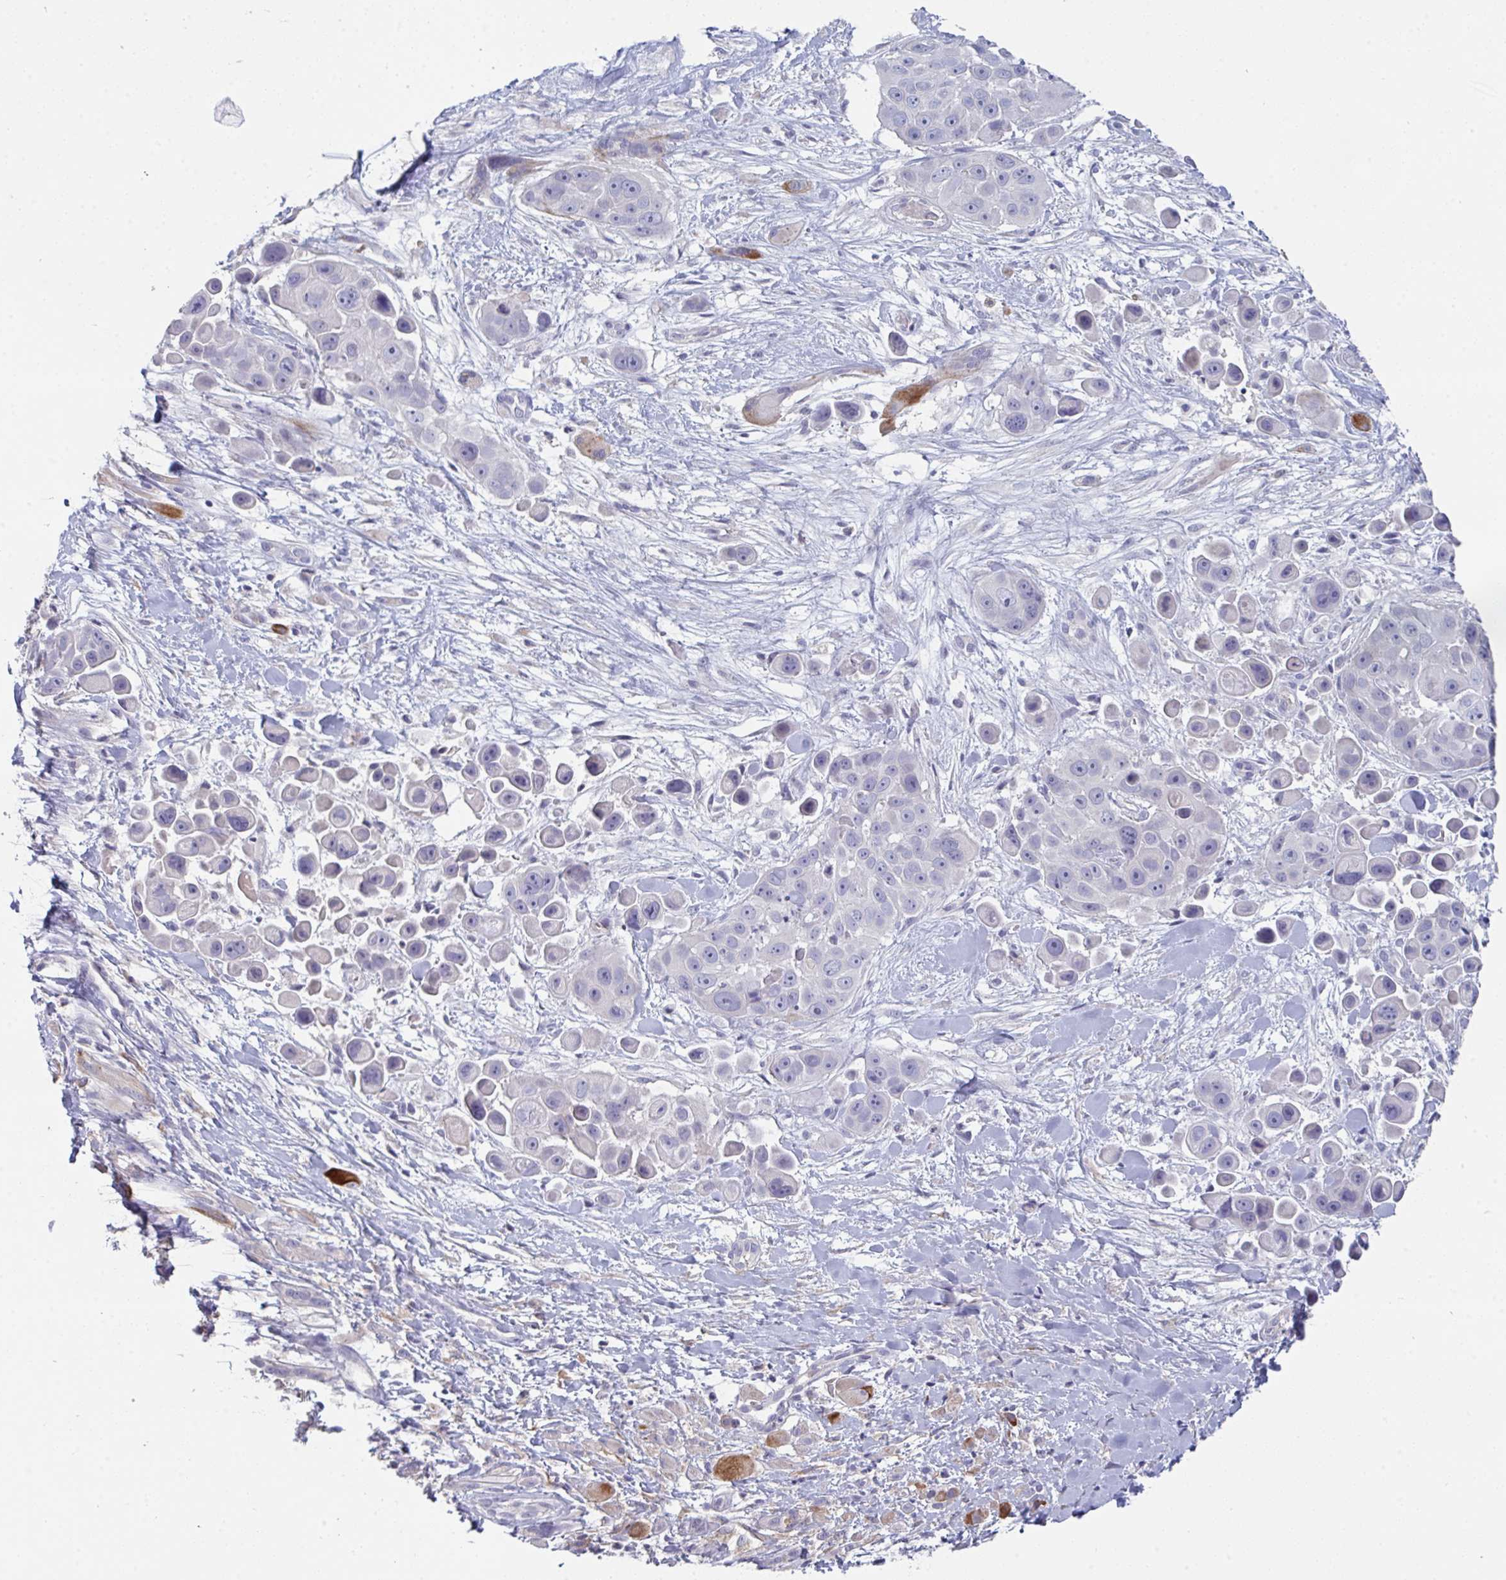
{"staining": {"intensity": "negative", "quantity": "none", "location": "none"}, "tissue": "skin cancer", "cell_type": "Tumor cells", "image_type": "cancer", "snomed": [{"axis": "morphology", "description": "Squamous cell carcinoma, NOS"}, {"axis": "topography", "description": "Skin"}], "caption": "DAB (3,3'-diaminobenzidine) immunohistochemical staining of skin squamous cell carcinoma exhibits no significant positivity in tumor cells.", "gene": "HGFAC", "patient": {"sex": "male", "age": 67}}